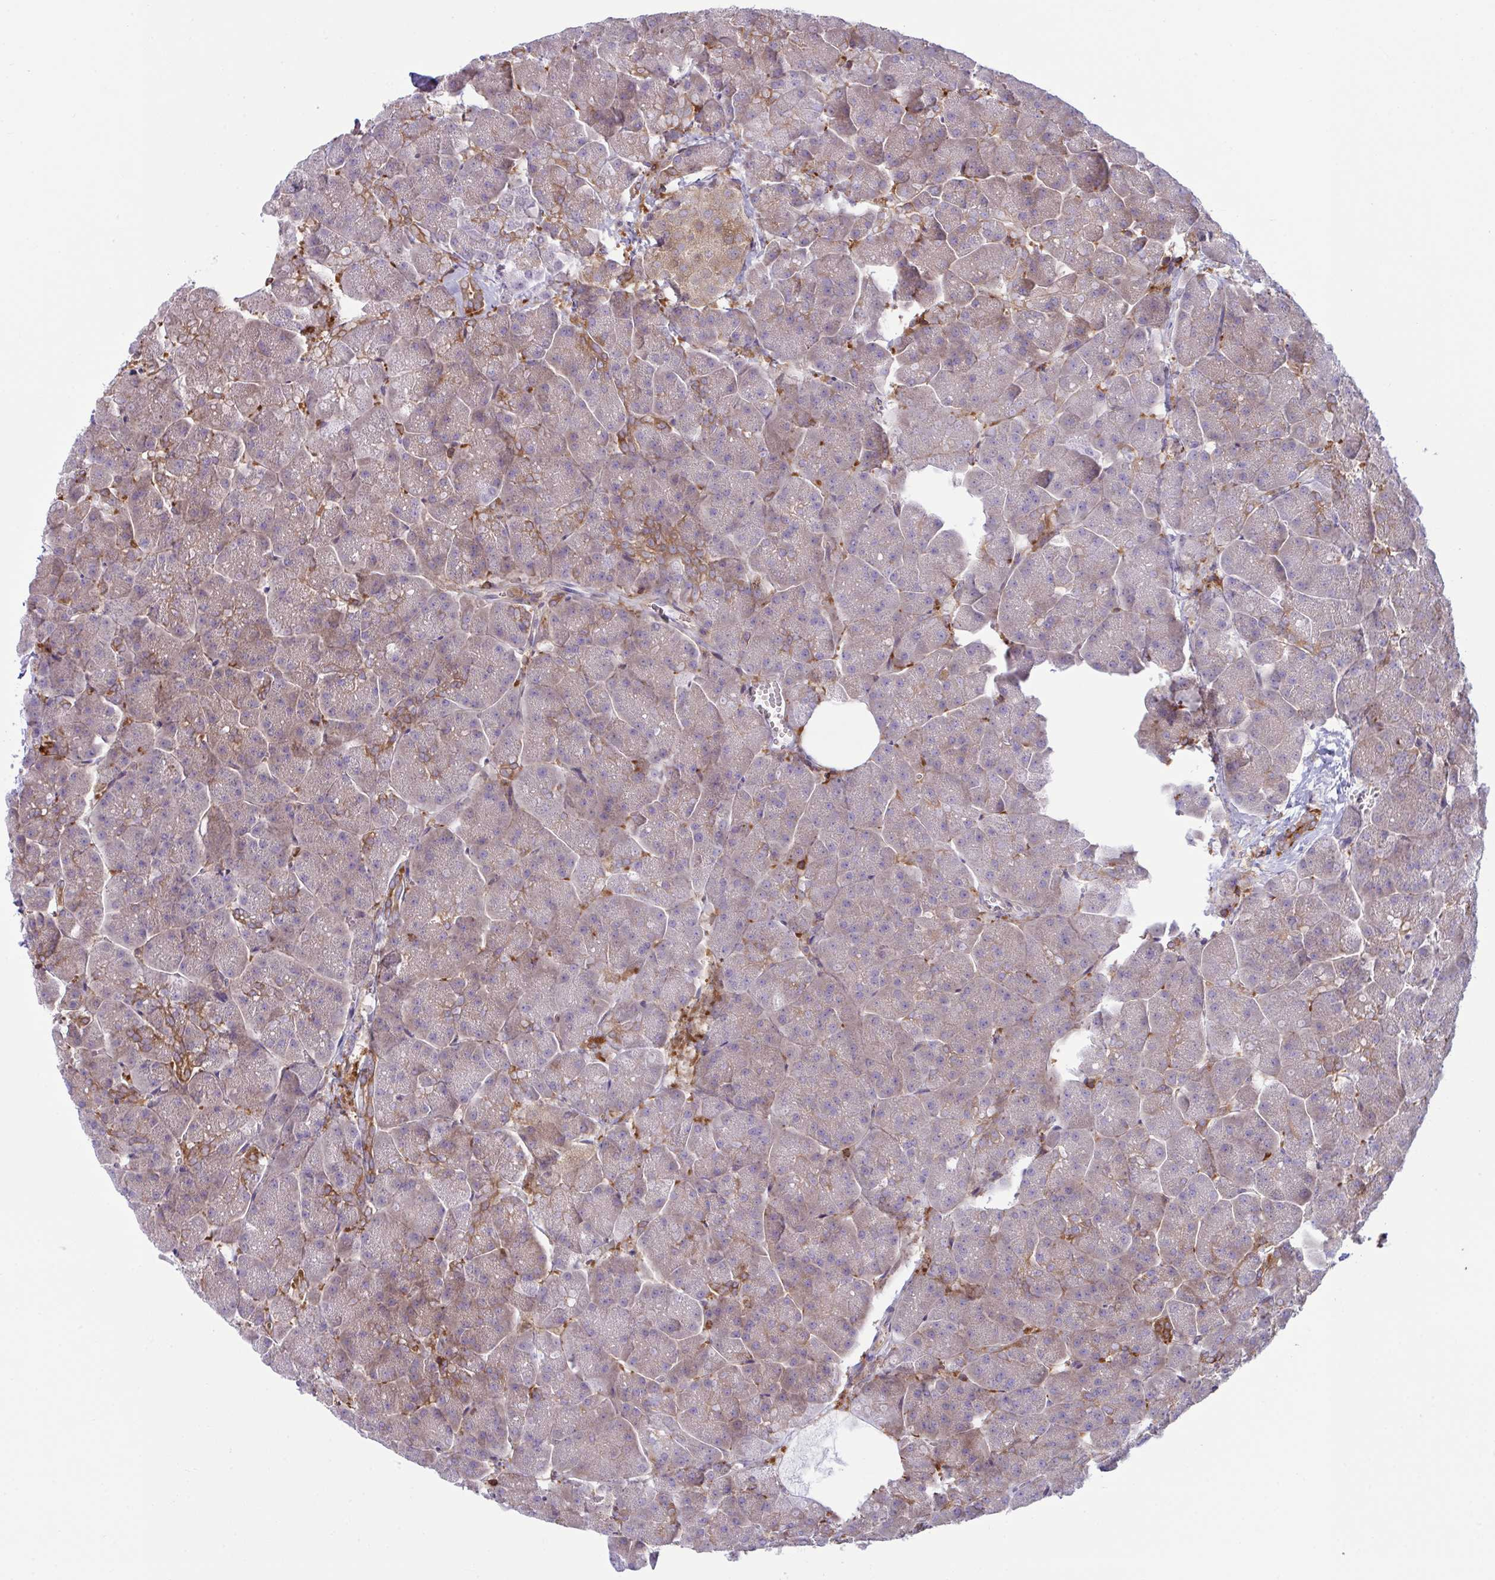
{"staining": {"intensity": "moderate", "quantity": "<25%", "location": "cytoplasmic/membranous"}, "tissue": "pancreas", "cell_type": "Exocrine glandular cells", "image_type": "normal", "snomed": [{"axis": "morphology", "description": "Normal tissue, NOS"}, {"axis": "topography", "description": "Pancreas"}, {"axis": "topography", "description": "Peripheral nerve tissue"}], "caption": "Brown immunohistochemical staining in unremarkable pancreas displays moderate cytoplasmic/membranous expression in approximately <25% of exocrine glandular cells. Using DAB (3,3'-diaminobenzidine) (brown) and hematoxylin (blue) stains, captured at high magnification using brightfield microscopy.", "gene": "TSC22D3", "patient": {"sex": "male", "age": 54}}